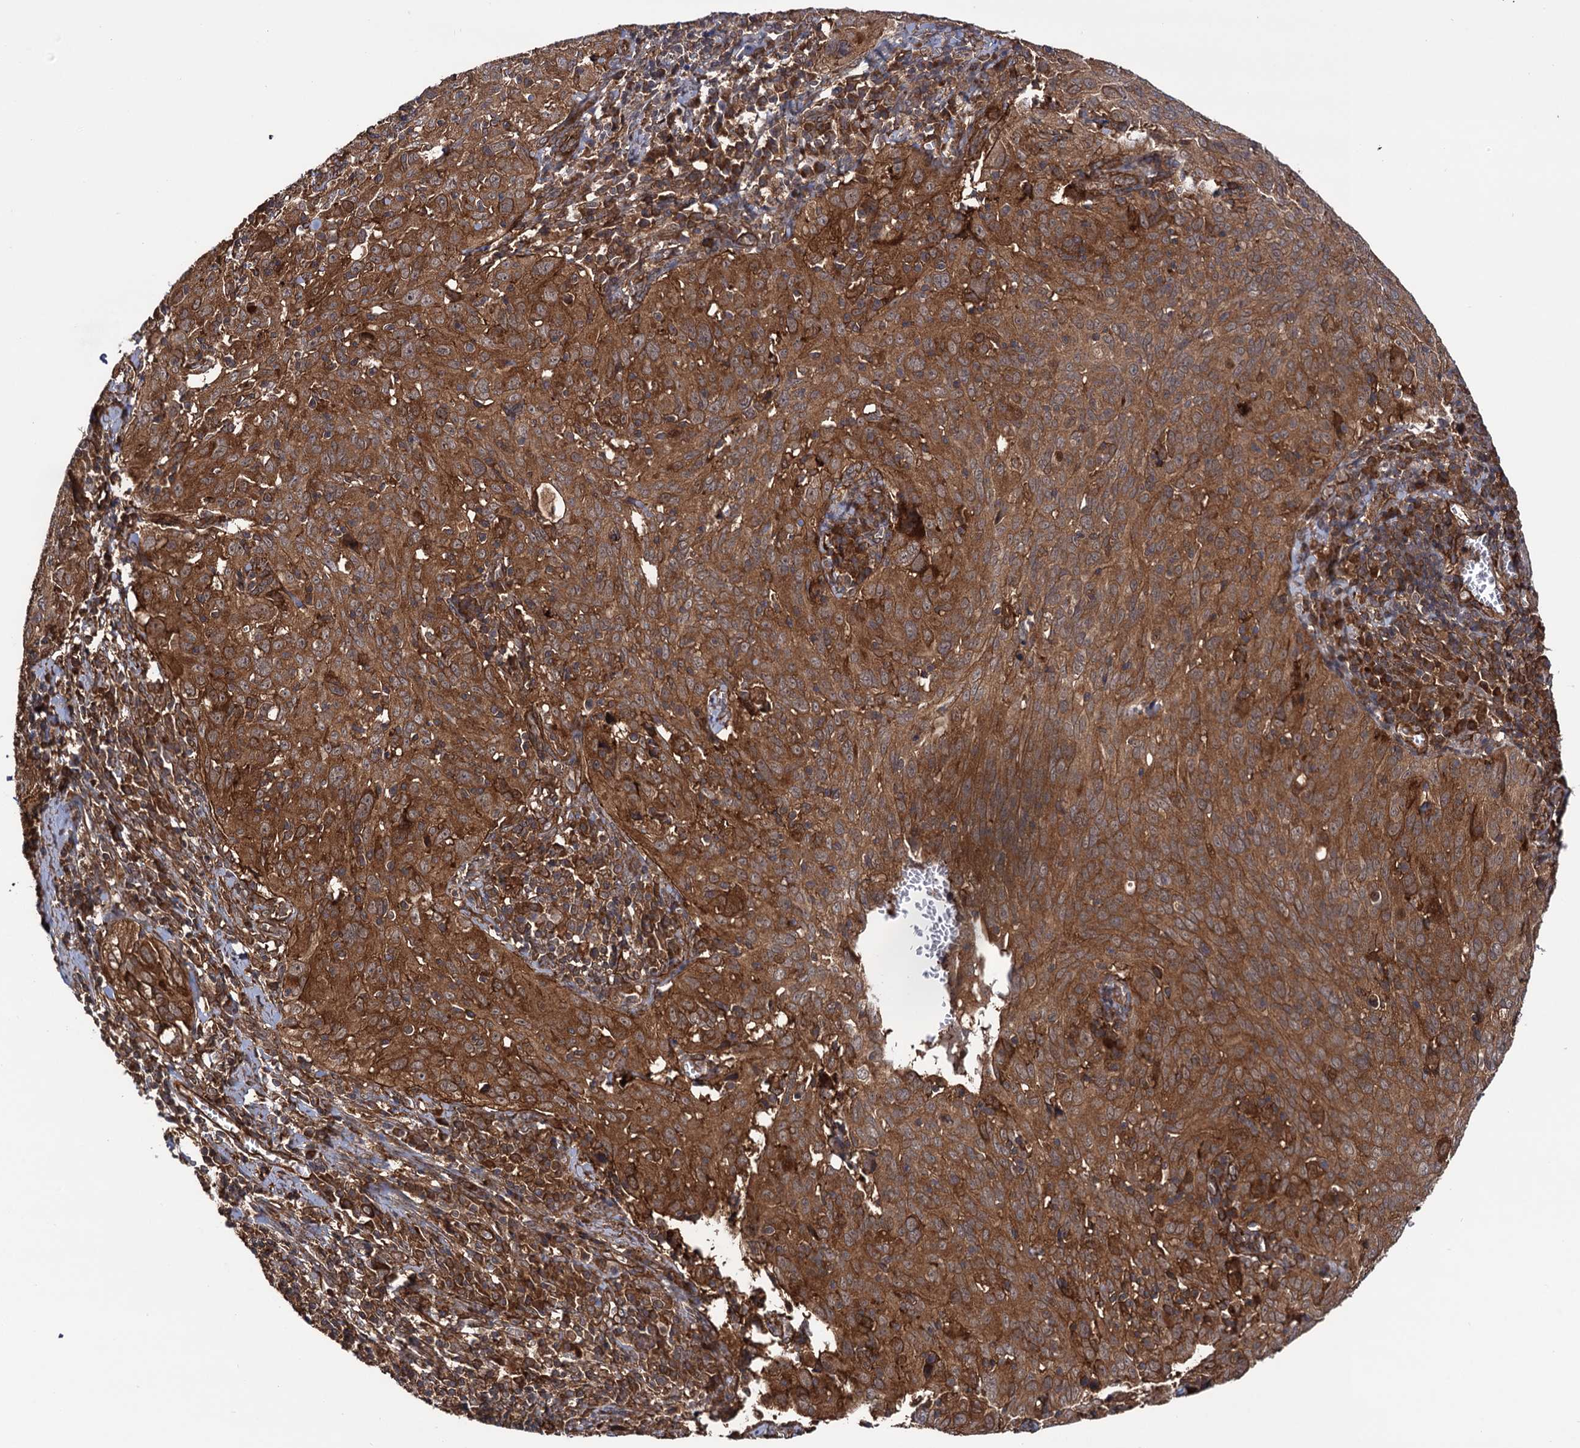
{"staining": {"intensity": "strong", "quantity": ">75%", "location": "cytoplasmic/membranous"}, "tissue": "cervical cancer", "cell_type": "Tumor cells", "image_type": "cancer", "snomed": [{"axis": "morphology", "description": "Squamous cell carcinoma, NOS"}, {"axis": "topography", "description": "Cervix"}], "caption": "Immunohistochemical staining of squamous cell carcinoma (cervical) reveals high levels of strong cytoplasmic/membranous protein staining in about >75% of tumor cells. Immunohistochemistry (ihc) stains the protein of interest in brown and the nuclei are stained blue.", "gene": "ATP8B4", "patient": {"sex": "female", "age": 31}}